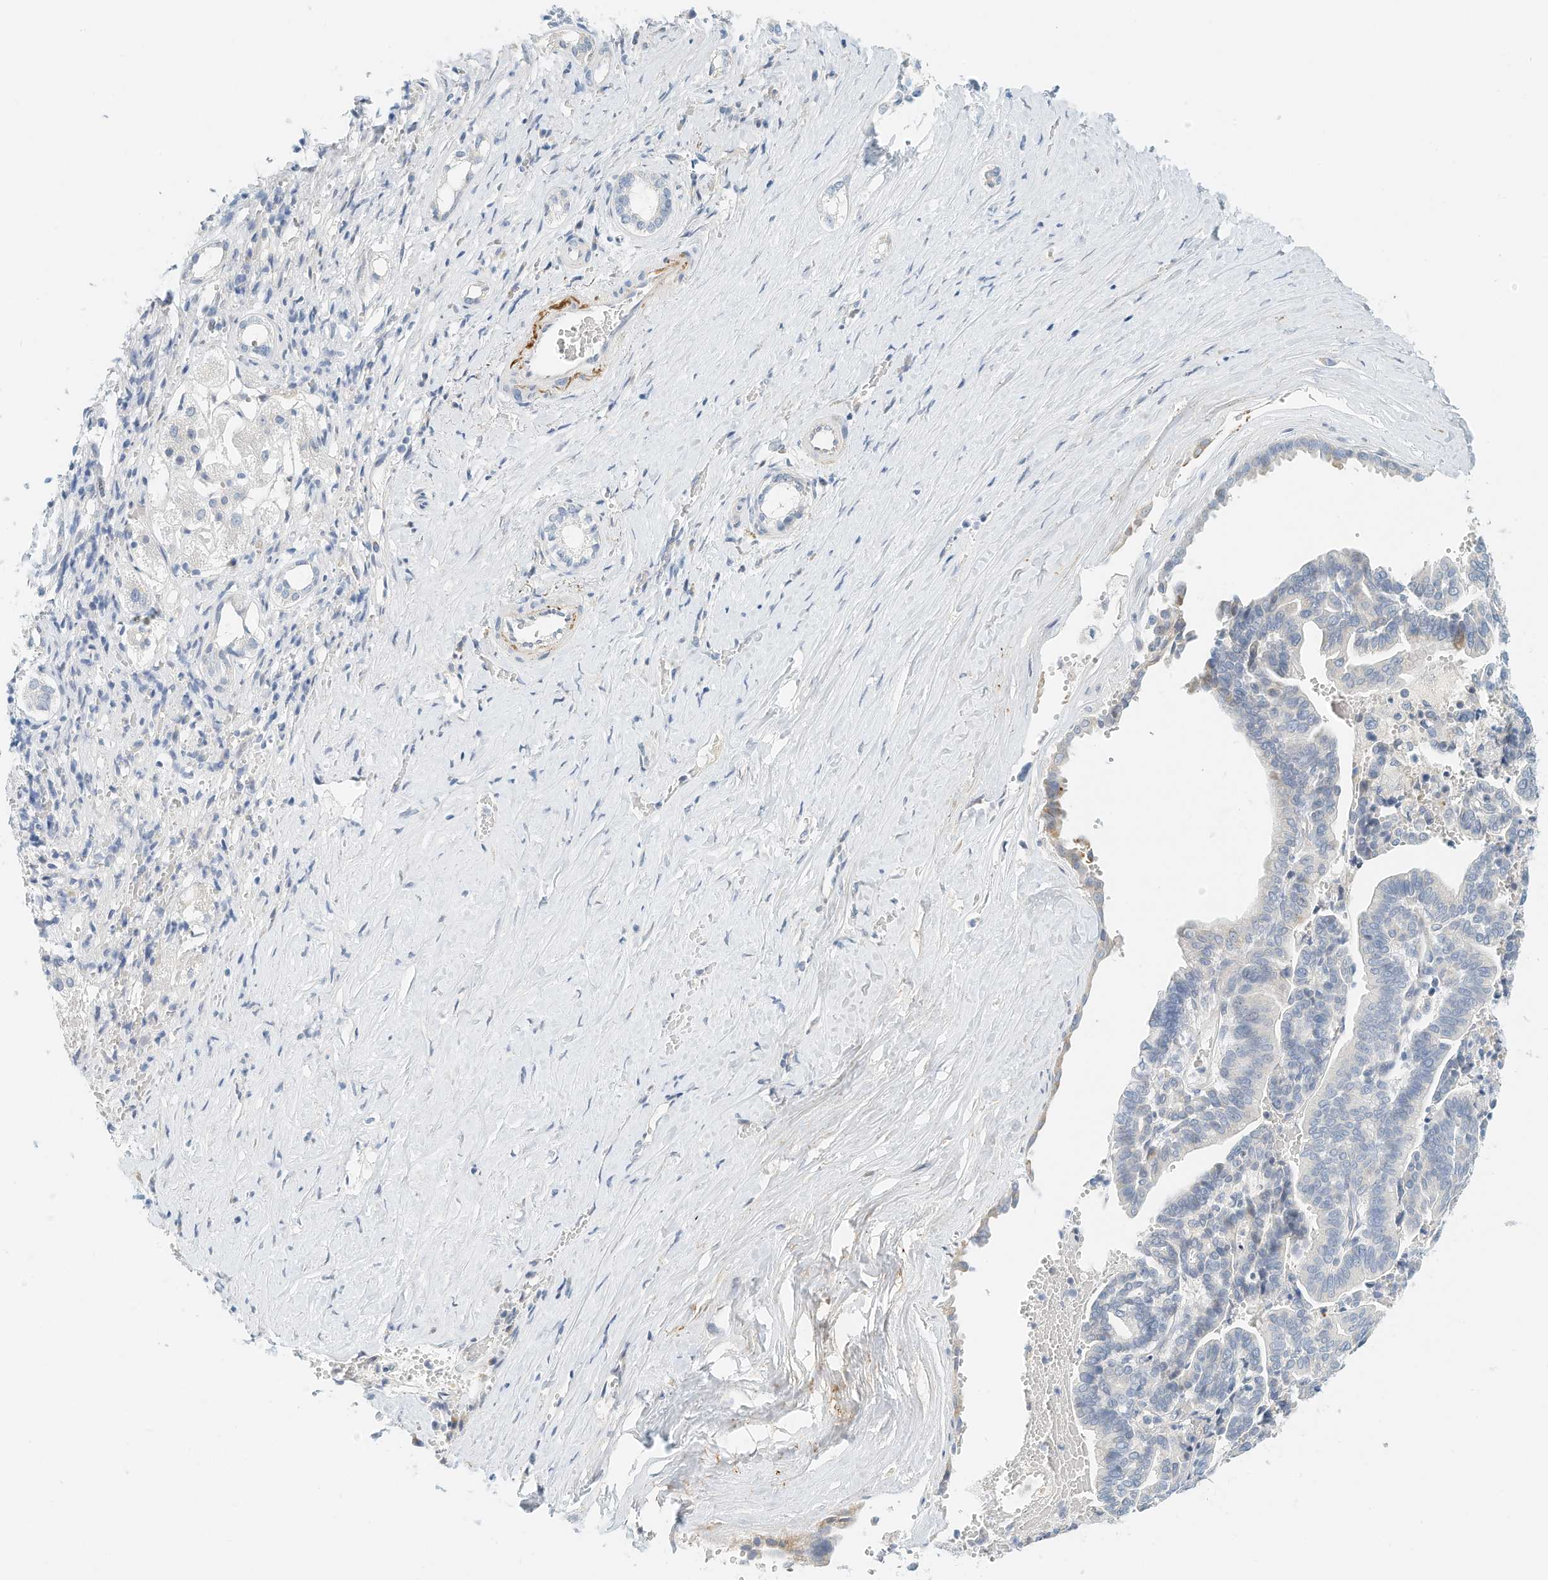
{"staining": {"intensity": "negative", "quantity": "none", "location": "none"}, "tissue": "liver cancer", "cell_type": "Tumor cells", "image_type": "cancer", "snomed": [{"axis": "morphology", "description": "Cholangiocarcinoma"}, {"axis": "topography", "description": "Liver"}], "caption": "Immunohistochemistry photomicrograph of neoplastic tissue: human liver cancer stained with DAB reveals no significant protein expression in tumor cells.", "gene": "ARHGAP28", "patient": {"sex": "female", "age": 75}}